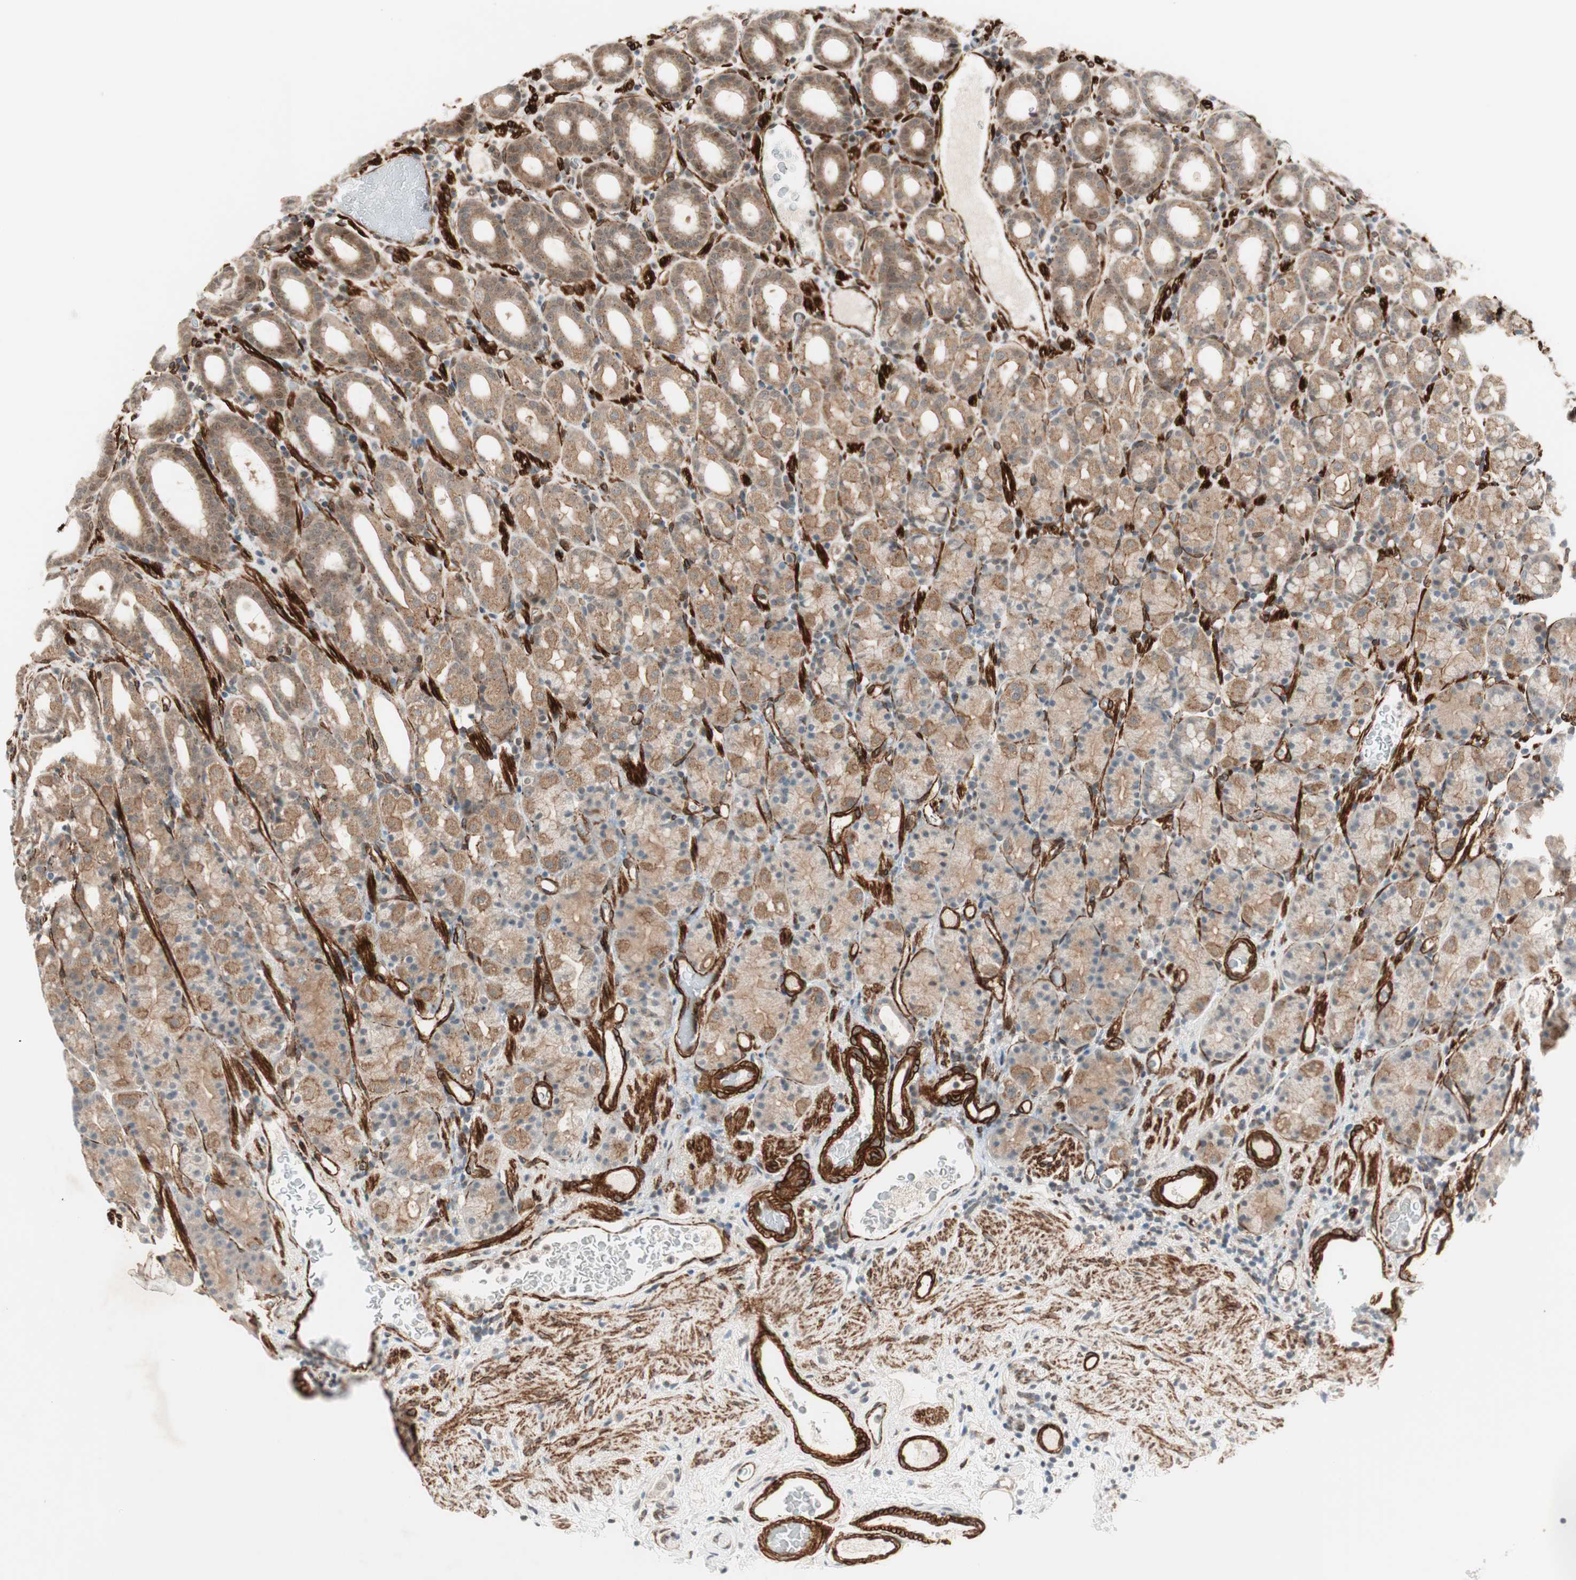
{"staining": {"intensity": "moderate", "quantity": "25%-75%", "location": "cytoplasmic/membranous"}, "tissue": "stomach", "cell_type": "Glandular cells", "image_type": "normal", "snomed": [{"axis": "morphology", "description": "Normal tissue, NOS"}, {"axis": "topography", "description": "Stomach, upper"}], "caption": "This photomicrograph shows unremarkable stomach stained with immunohistochemistry (IHC) to label a protein in brown. The cytoplasmic/membranous of glandular cells show moderate positivity for the protein. Nuclei are counter-stained blue.", "gene": "CDK19", "patient": {"sex": "male", "age": 68}}